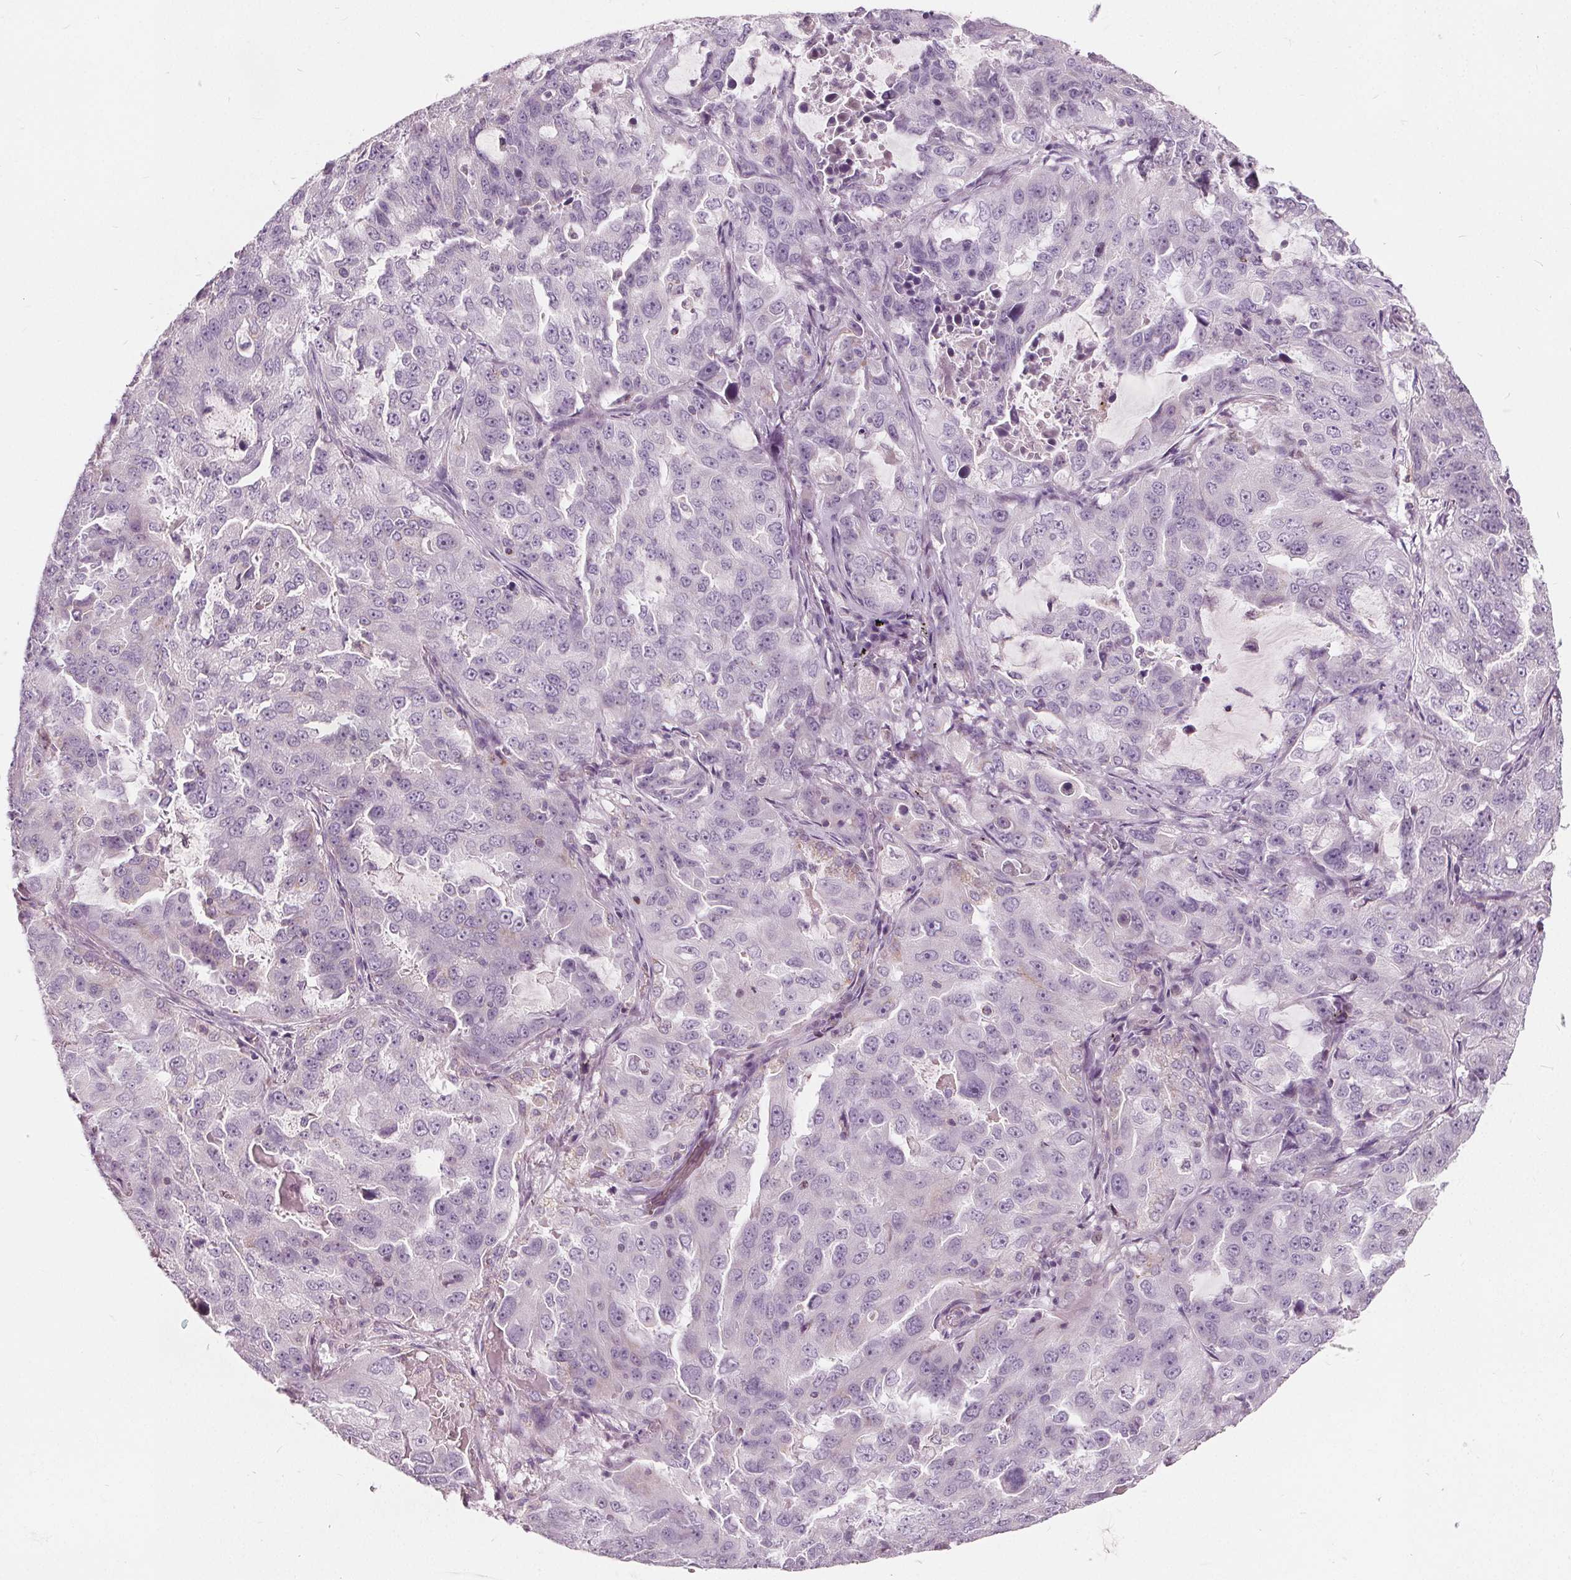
{"staining": {"intensity": "negative", "quantity": "none", "location": "none"}, "tissue": "lung cancer", "cell_type": "Tumor cells", "image_type": "cancer", "snomed": [{"axis": "morphology", "description": "Adenocarcinoma, NOS"}, {"axis": "topography", "description": "Lung"}], "caption": "Immunohistochemistry (IHC) of human lung cancer shows no positivity in tumor cells.", "gene": "ECI2", "patient": {"sex": "female", "age": 61}}